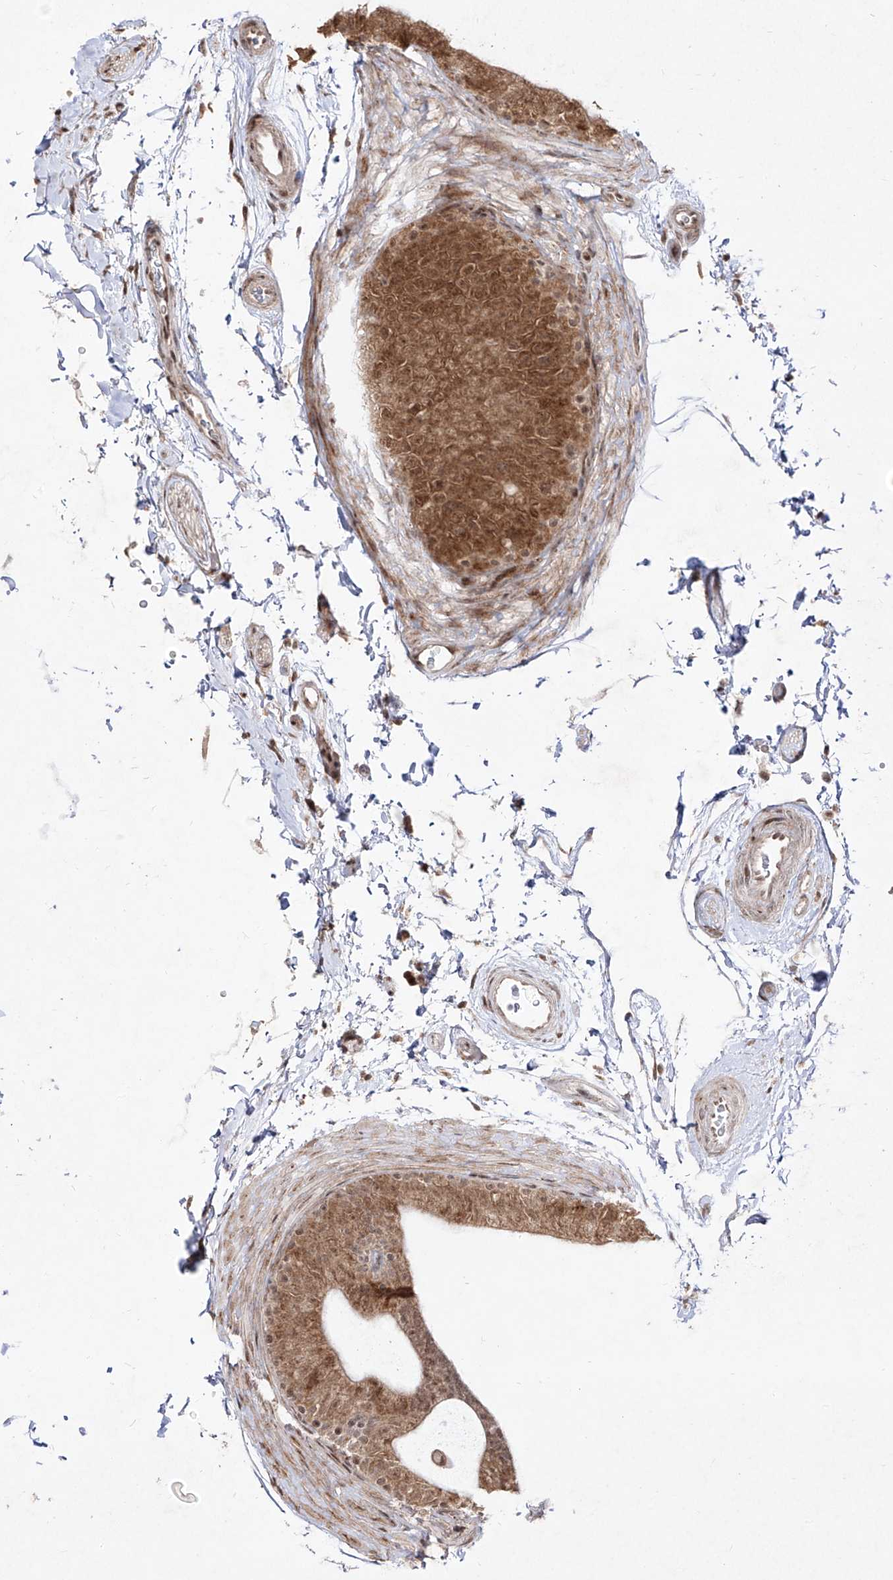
{"staining": {"intensity": "moderate", "quantity": ">75%", "location": "cytoplasmic/membranous,nuclear"}, "tissue": "epididymis", "cell_type": "Glandular cells", "image_type": "normal", "snomed": [{"axis": "morphology", "description": "Normal tissue, NOS"}, {"axis": "topography", "description": "Epididymis"}], "caption": "The image exhibits immunohistochemical staining of unremarkable epididymis. There is moderate cytoplasmic/membranous,nuclear staining is present in about >75% of glandular cells.", "gene": "SNRNP27", "patient": {"sex": "male", "age": 49}}